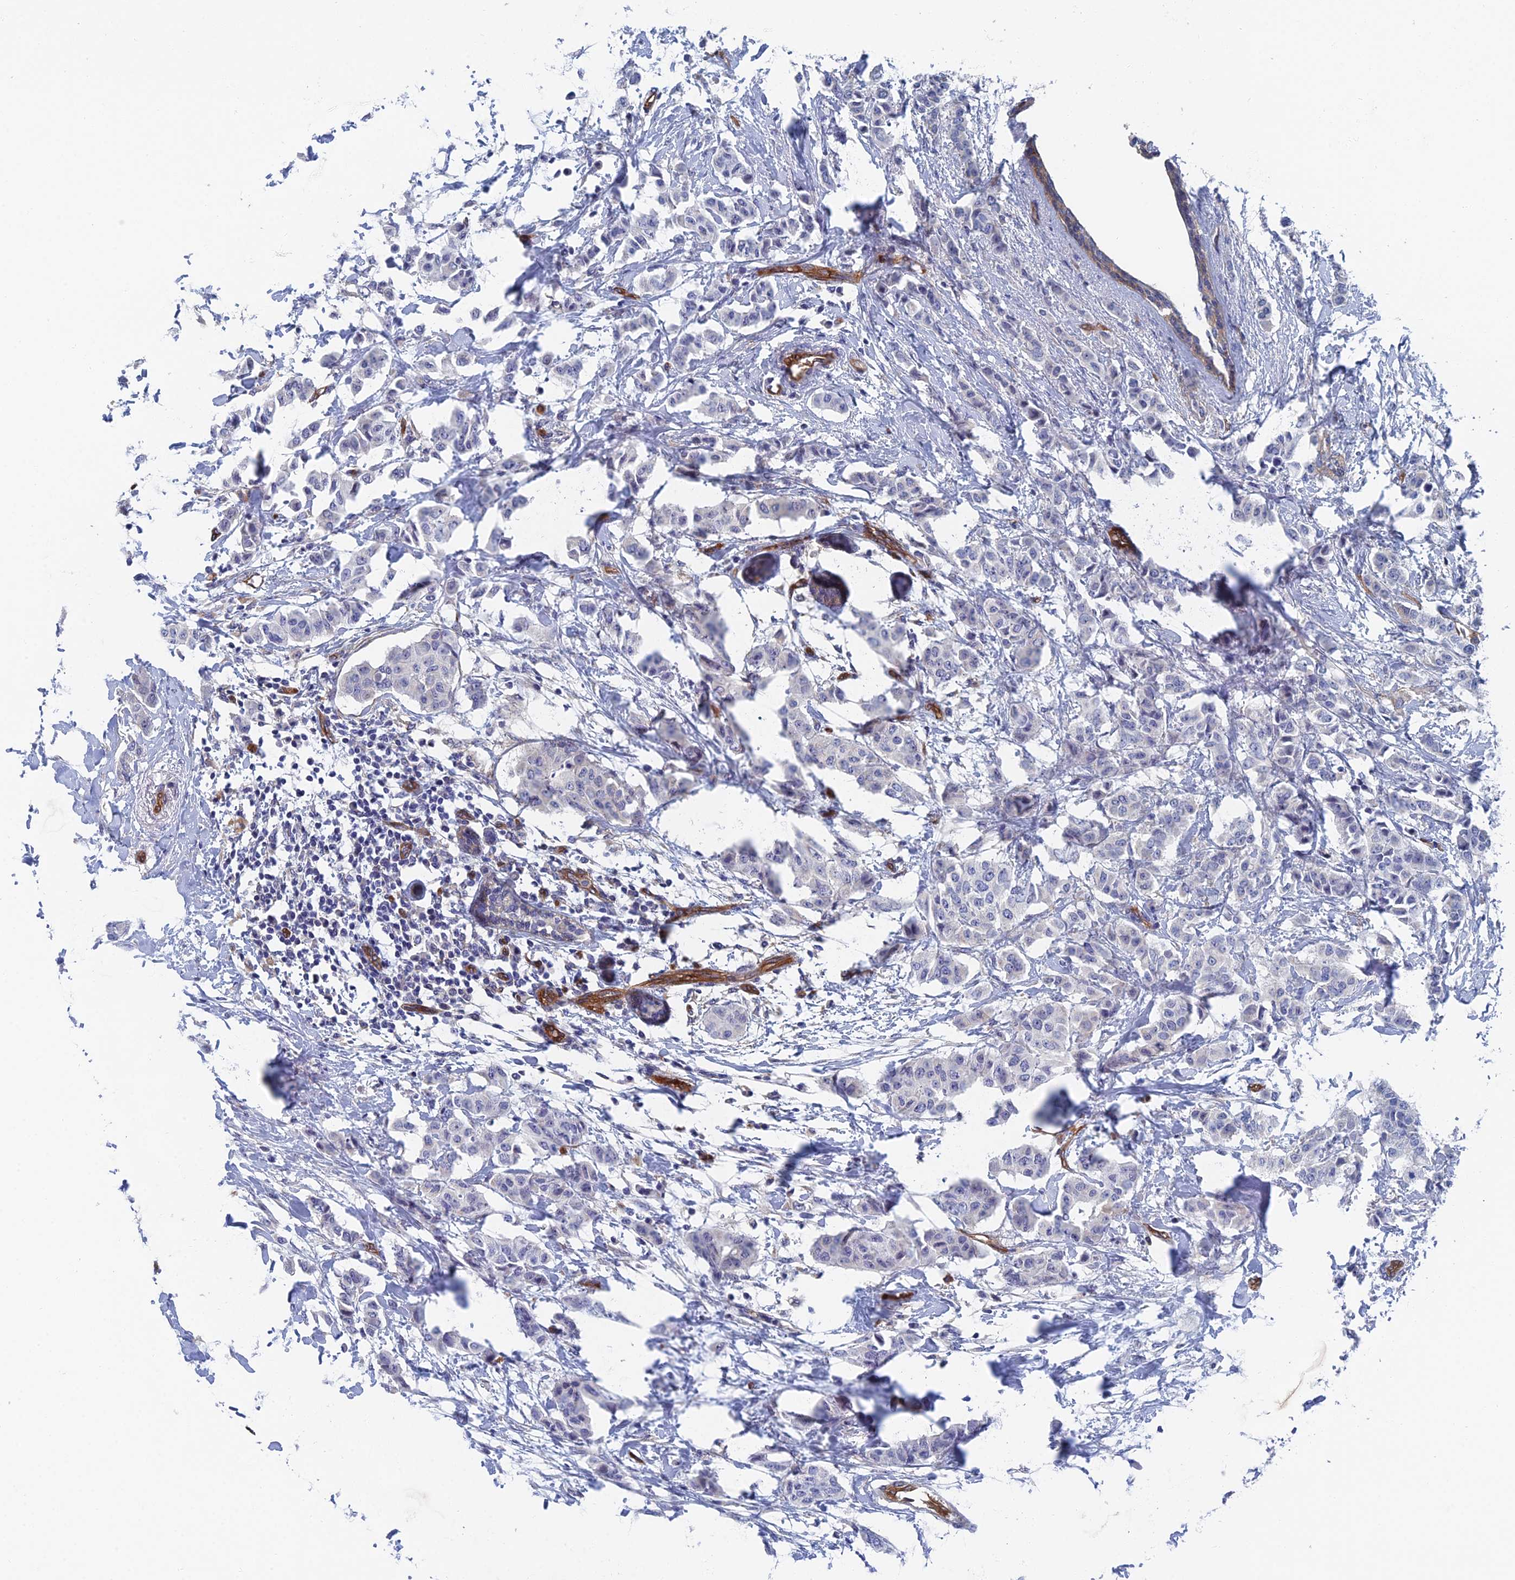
{"staining": {"intensity": "negative", "quantity": "none", "location": "none"}, "tissue": "breast cancer", "cell_type": "Tumor cells", "image_type": "cancer", "snomed": [{"axis": "morphology", "description": "Duct carcinoma"}, {"axis": "topography", "description": "Breast"}], "caption": "Tumor cells are negative for brown protein staining in breast intraductal carcinoma.", "gene": "ARAP3", "patient": {"sex": "female", "age": 40}}